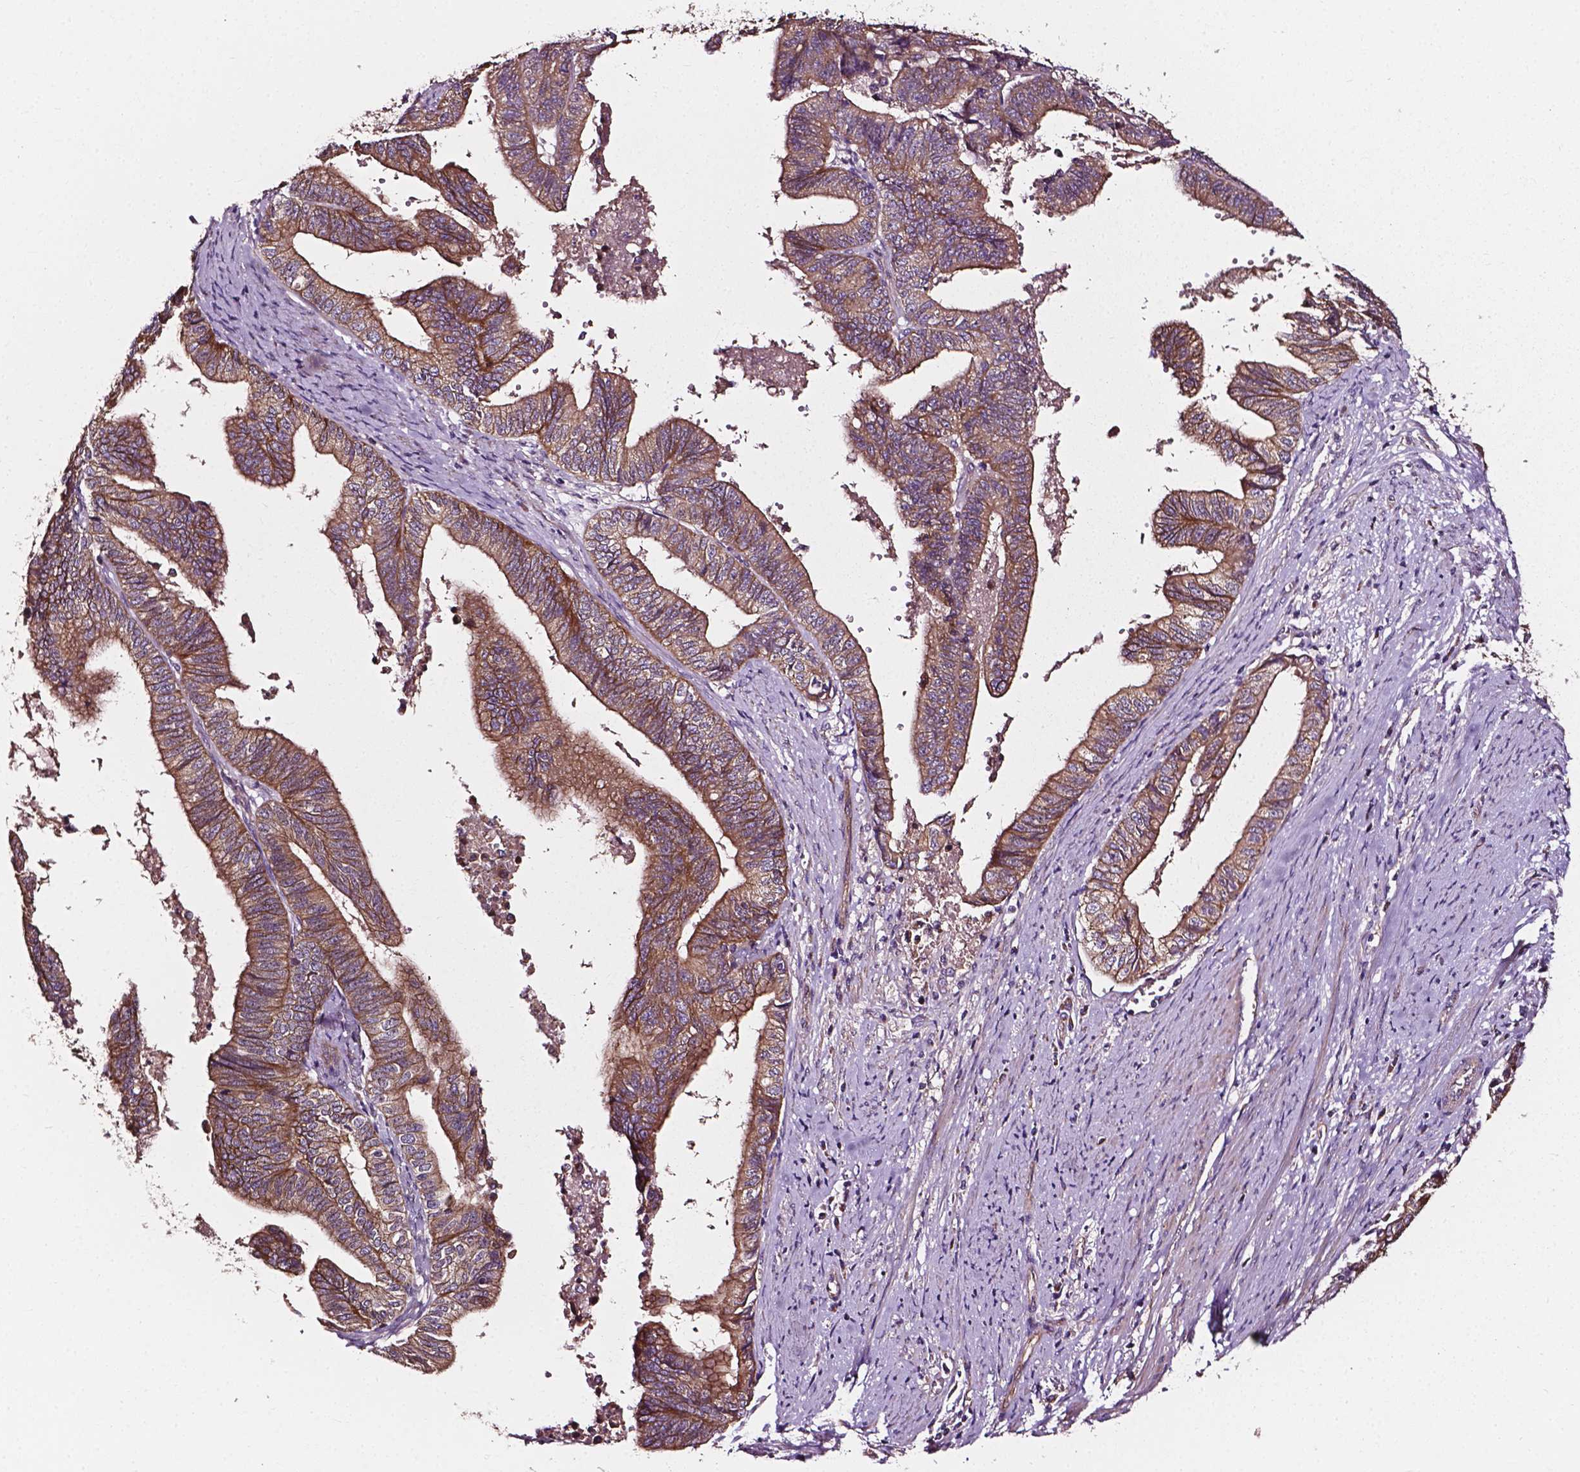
{"staining": {"intensity": "moderate", "quantity": ">75%", "location": "cytoplasmic/membranous"}, "tissue": "endometrial cancer", "cell_type": "Tumor cells", "image_type": "cancer", "snomed": [{"axis": "morphology", "description": "Adenocarcinoma, NOS"}, {"axis": "topography", "description": "Endometrium"}], "caption": "This is an image of immunohistochemistry staining of endometrial cancer, which shows moderate staining in the cytoplasmic/membranous of tumor cells.", "gene": "ATG16L1", "patient": {"sex": "female", "age": 65}}